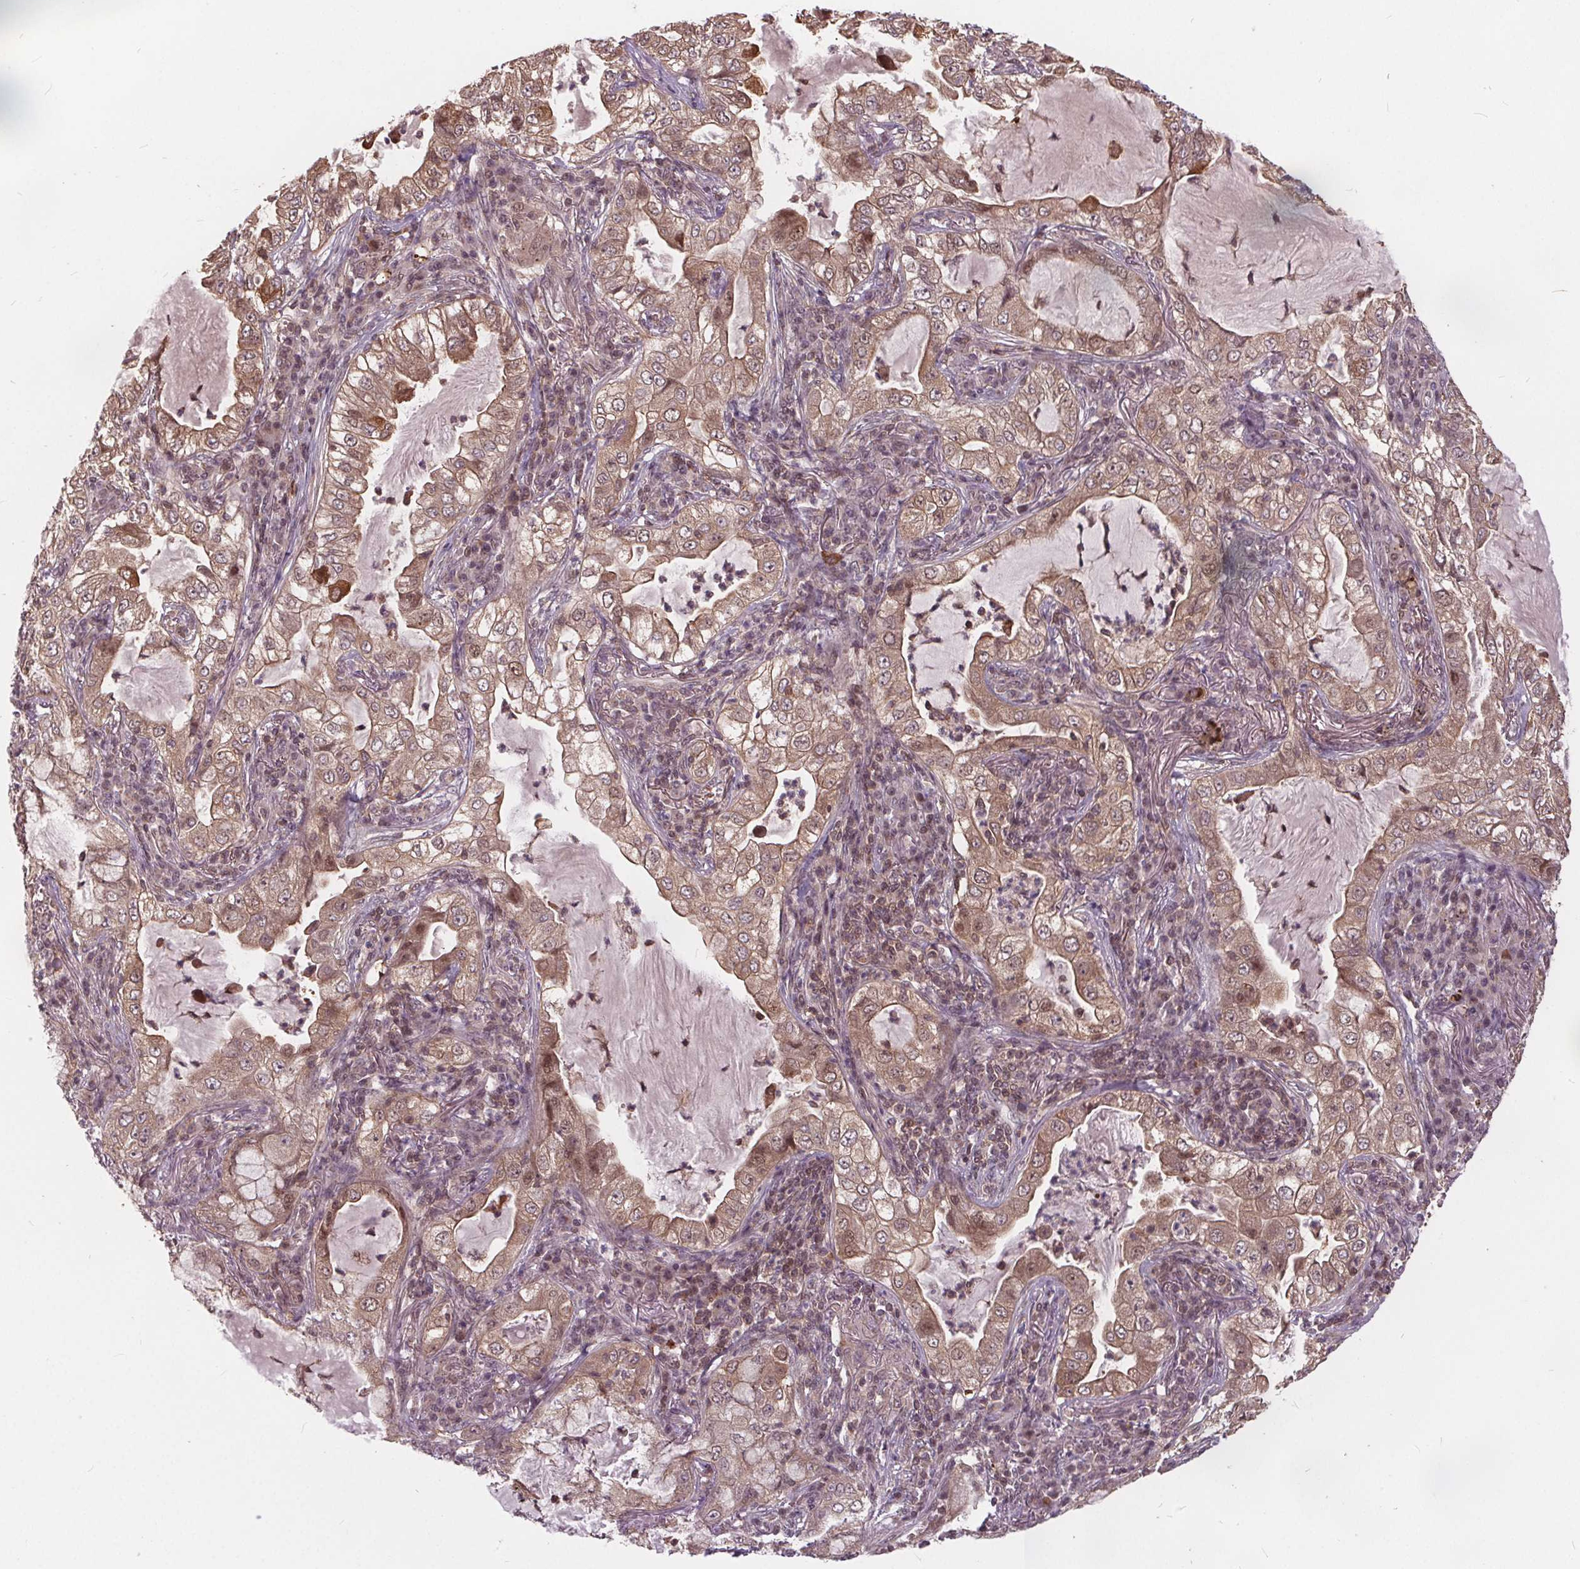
{"staining": {"intensity": "moderate", "quantity": ">75%", "location": "cytoplasmic/membranous,nuclear"}, "tissue": "lung cancer", "cell_type": "Tumor cells", "image_type": "cancer", "snomed": [{"axis": "morphology", "description": "Adenocarcinoma, NOS"}, {"axis": "topography", "description": "Lung"}], "caption": "Immunohistochemistry (IHC) (DAB) staining of human lung cancer displays moderate cytoplasmic/membranous and nuclear protein expression in about >75% of tumor cells.", "gene": "HIF1AN", "patient": {"sex": "female", "age": 73}}